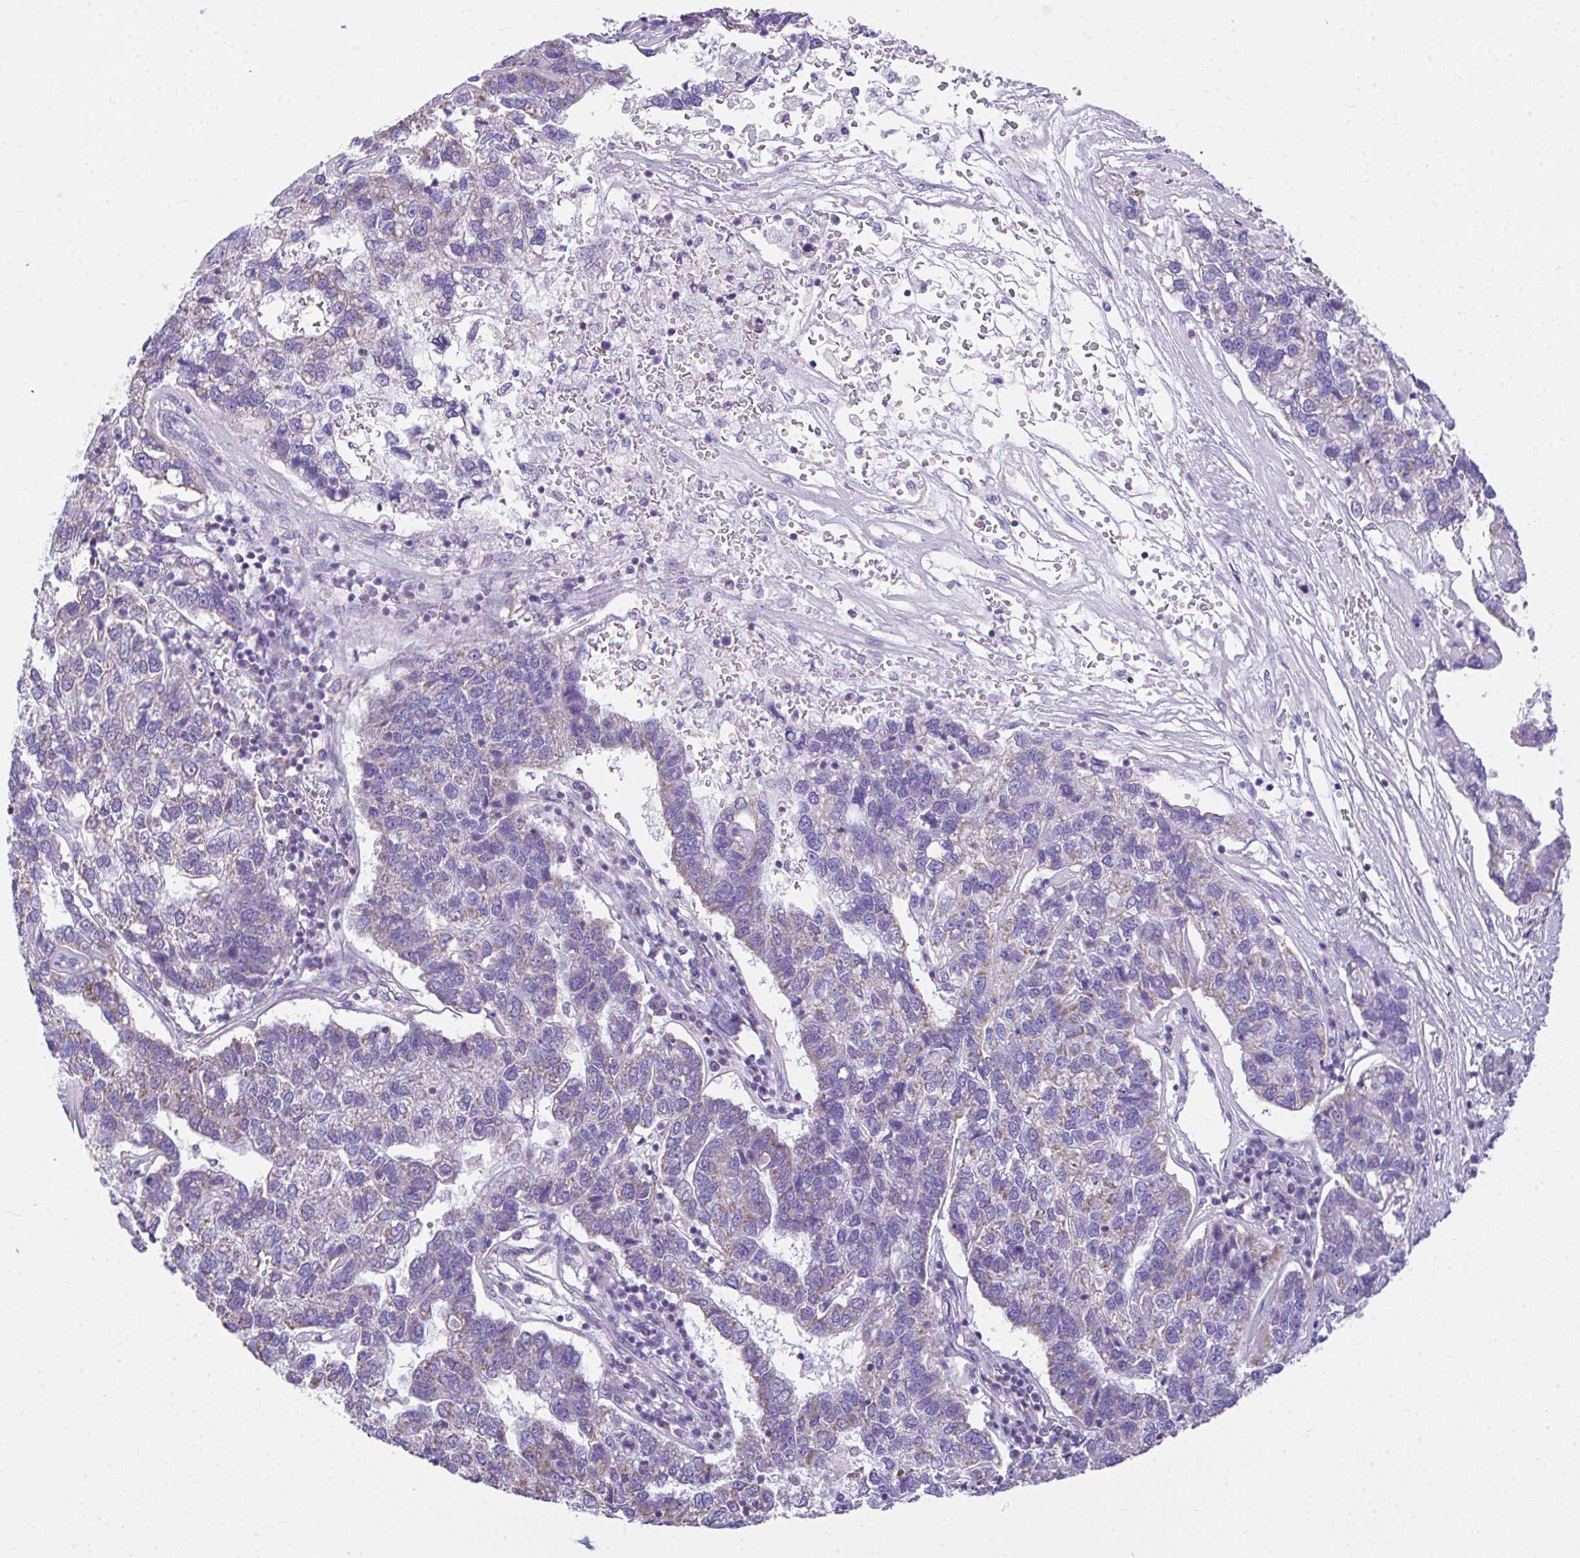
{"staining": {"intensity": "weak", "quantity": "<25%", "location": "cytoplasmic/membranous"}, "tissue": "pancreatic cancer", "cell_type": "Tumor cells", "image_type": "cancer", "snomed": [{"axis": "morphology", "description": "Adenocarcinoma, NOS"}, {"axis": "topography", "description": "Pancreas"}], "caption": "High magnification brightfield microscopy of adenocarcinoma (pancreatic) stained with DAB (3,3'-diaminobenzidine) (brown) and counterstained with hematoxylin (blue): tumor cells show no significant staining.", "gene": "NLRP8", "patient": {"sex": "female", "age": 61}}